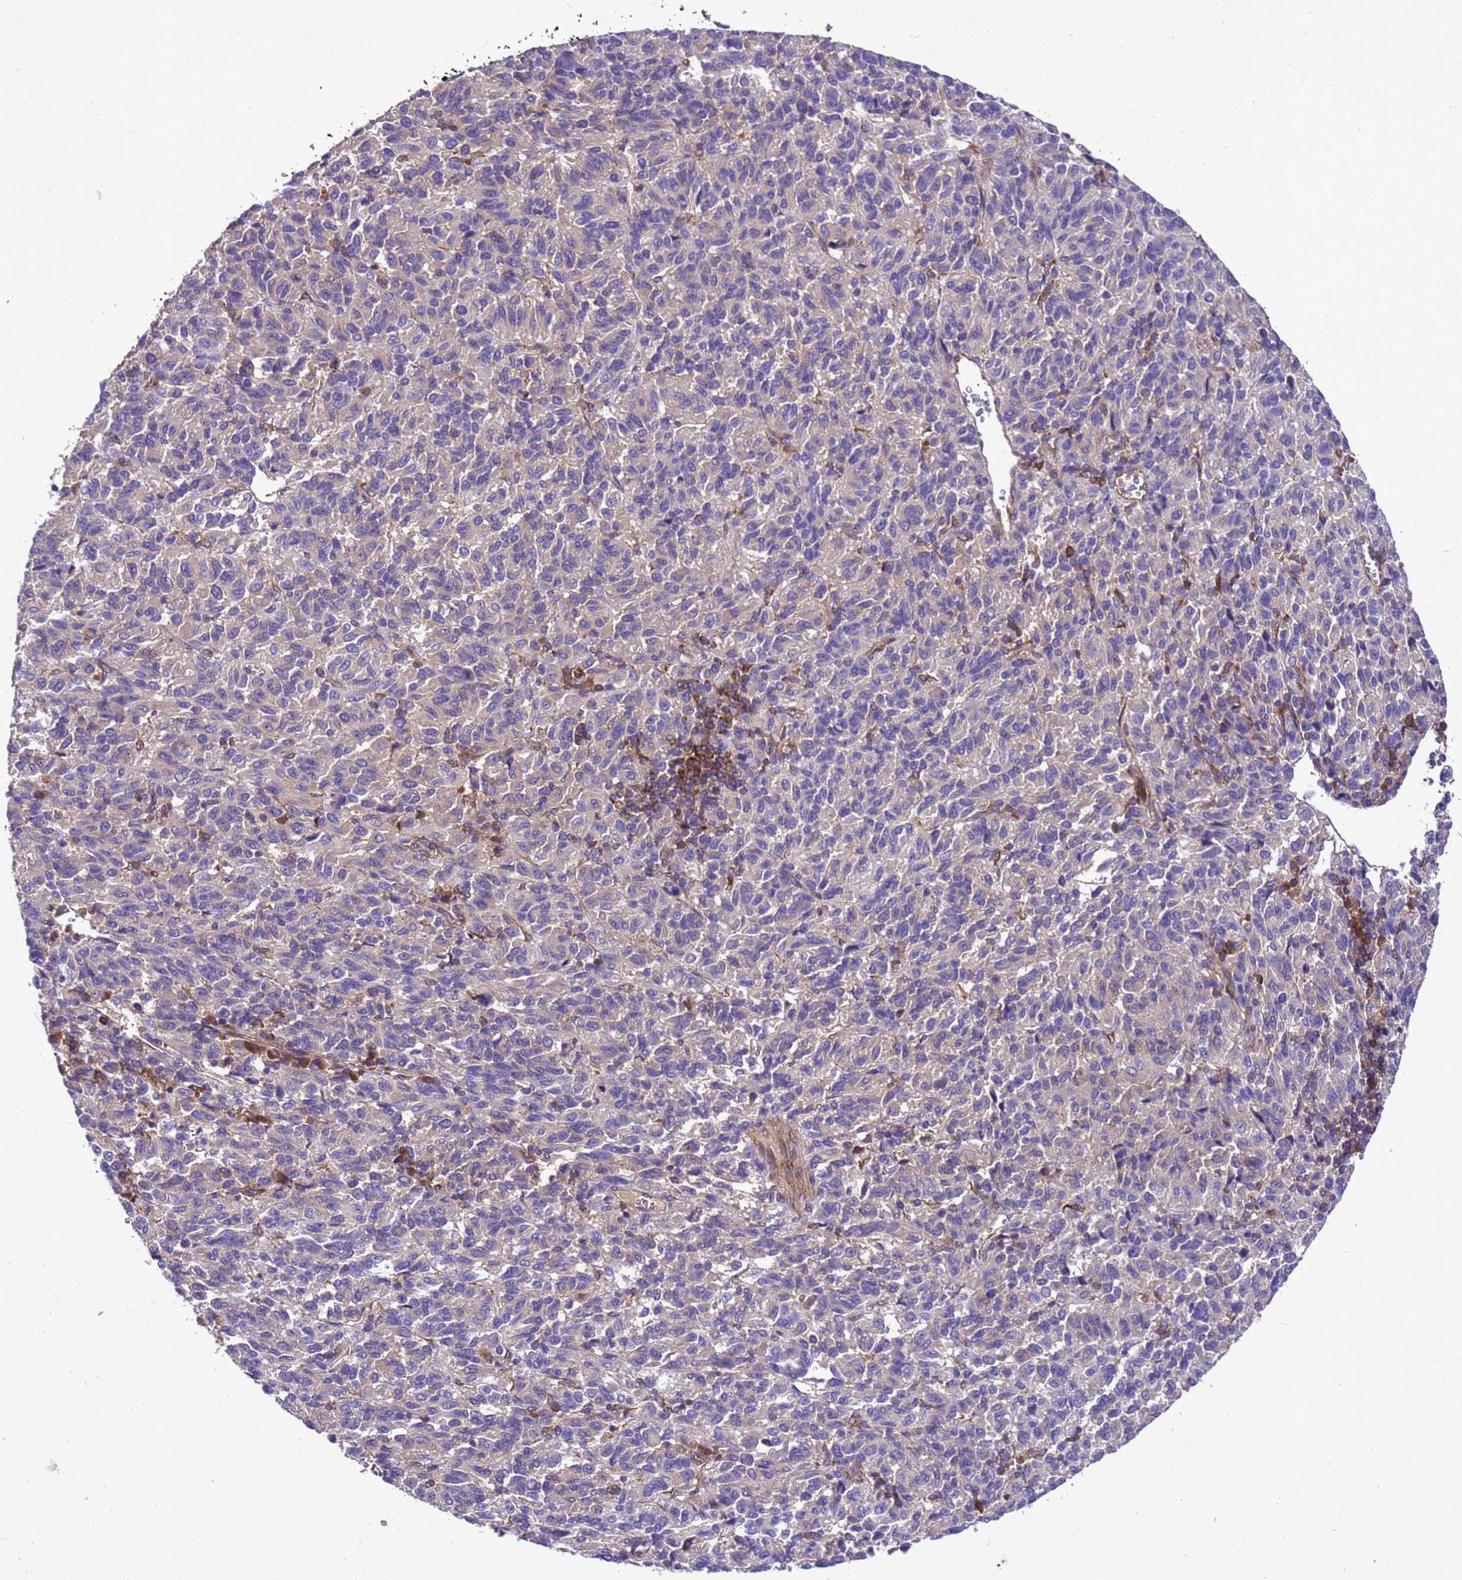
{"staining": {"intensity": "negative", "quantity": "none", "location": "none"}, "tissue": "melanoma", "cell_type": "Tumor cells", "image_type": "cancer", "snomed": [{"axis": "morphology", "description": "Malignant melanoma, Metastatic site"}, {"axis": "topography", "description": "Lung"}], "caption": "Tumor cells are negative for protein expression in human melanoma.", "gene": "RABEP2", "patient": {"sex": "male", "age": 64}}